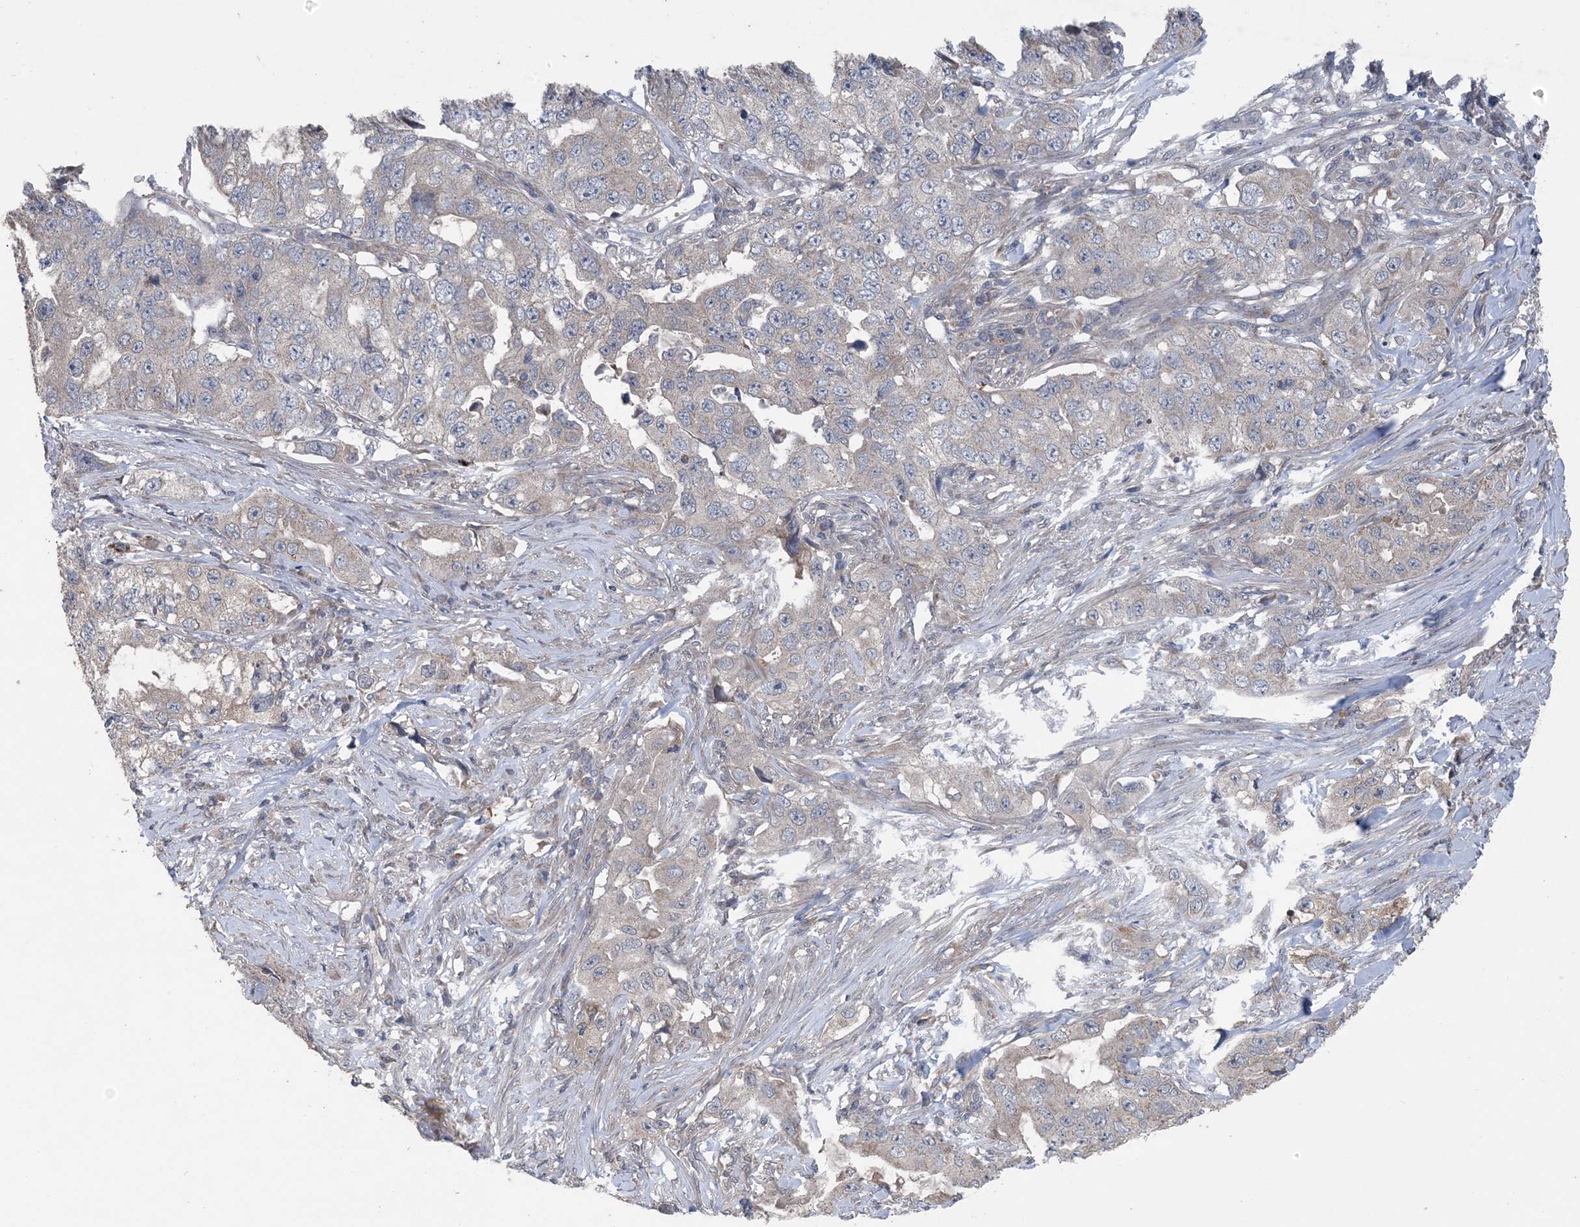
{"staining": {"intensity": "negative", "quantity": "none", "location": "none"}, "tissue": "lung cancer", "cell_type": "Tumor cells", "image_type": "cancer", "snomed": [{"axis": "morphology", "description": "Adenocarcinoma, NOS"}, {"axis": "topography", "description": "Lung"}], "caption": "This is an IHC micrograph of human lung adenocarcinoma. There is no positivity in tumor cells.", "gene": "MYO9B", "patient": {"sex": "female", "age": 51}}